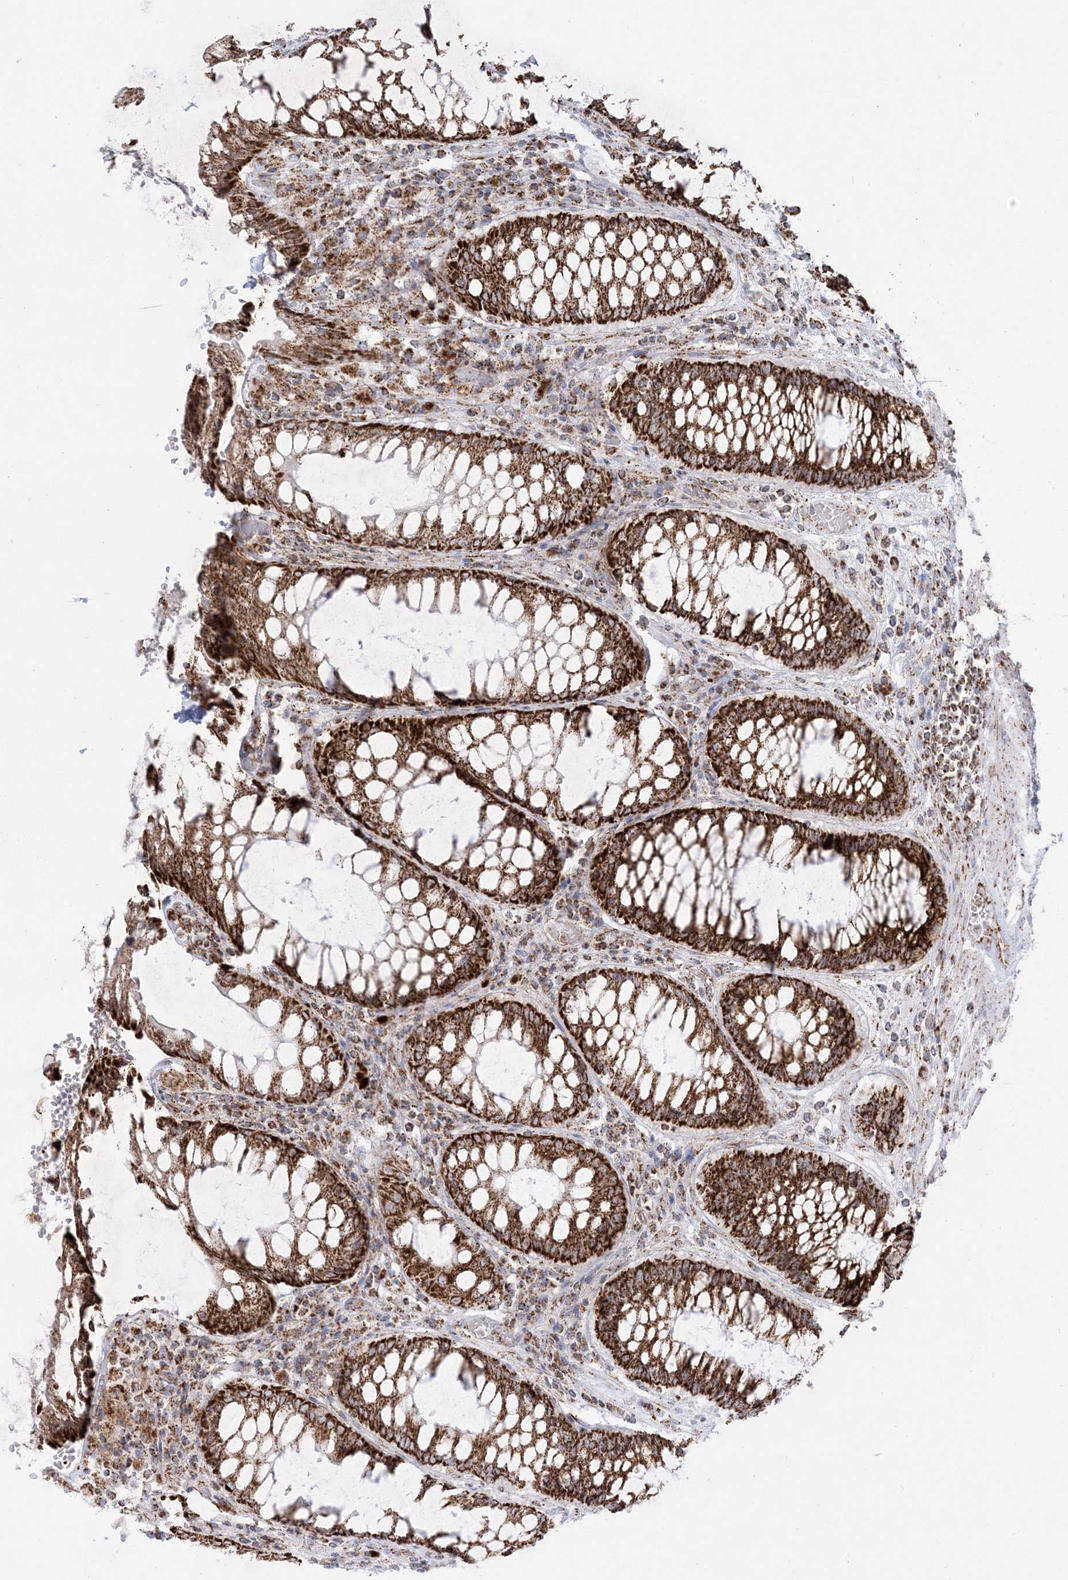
{"staining": {"intensity": "strong", "quantity": ">75%", "location": "cytoplasmic/membranous"}, "tissue": "rectum", "cell_type": "Glandular cells", "image_type": "normal", "snomed": [{"axis": "morphology", "description": "Normal tissue, NOS"}, {"axis": "topography", "description": "Rectum"}], "caption": "This is a histology image of immunohistochemistry (IHC) staining of unremarkable rectum, which shows strong staining in the cytoplasmic/membranous of glandular cells.", "gene": "MRPS36", "patient": {"sex": "male", "age": 64}}